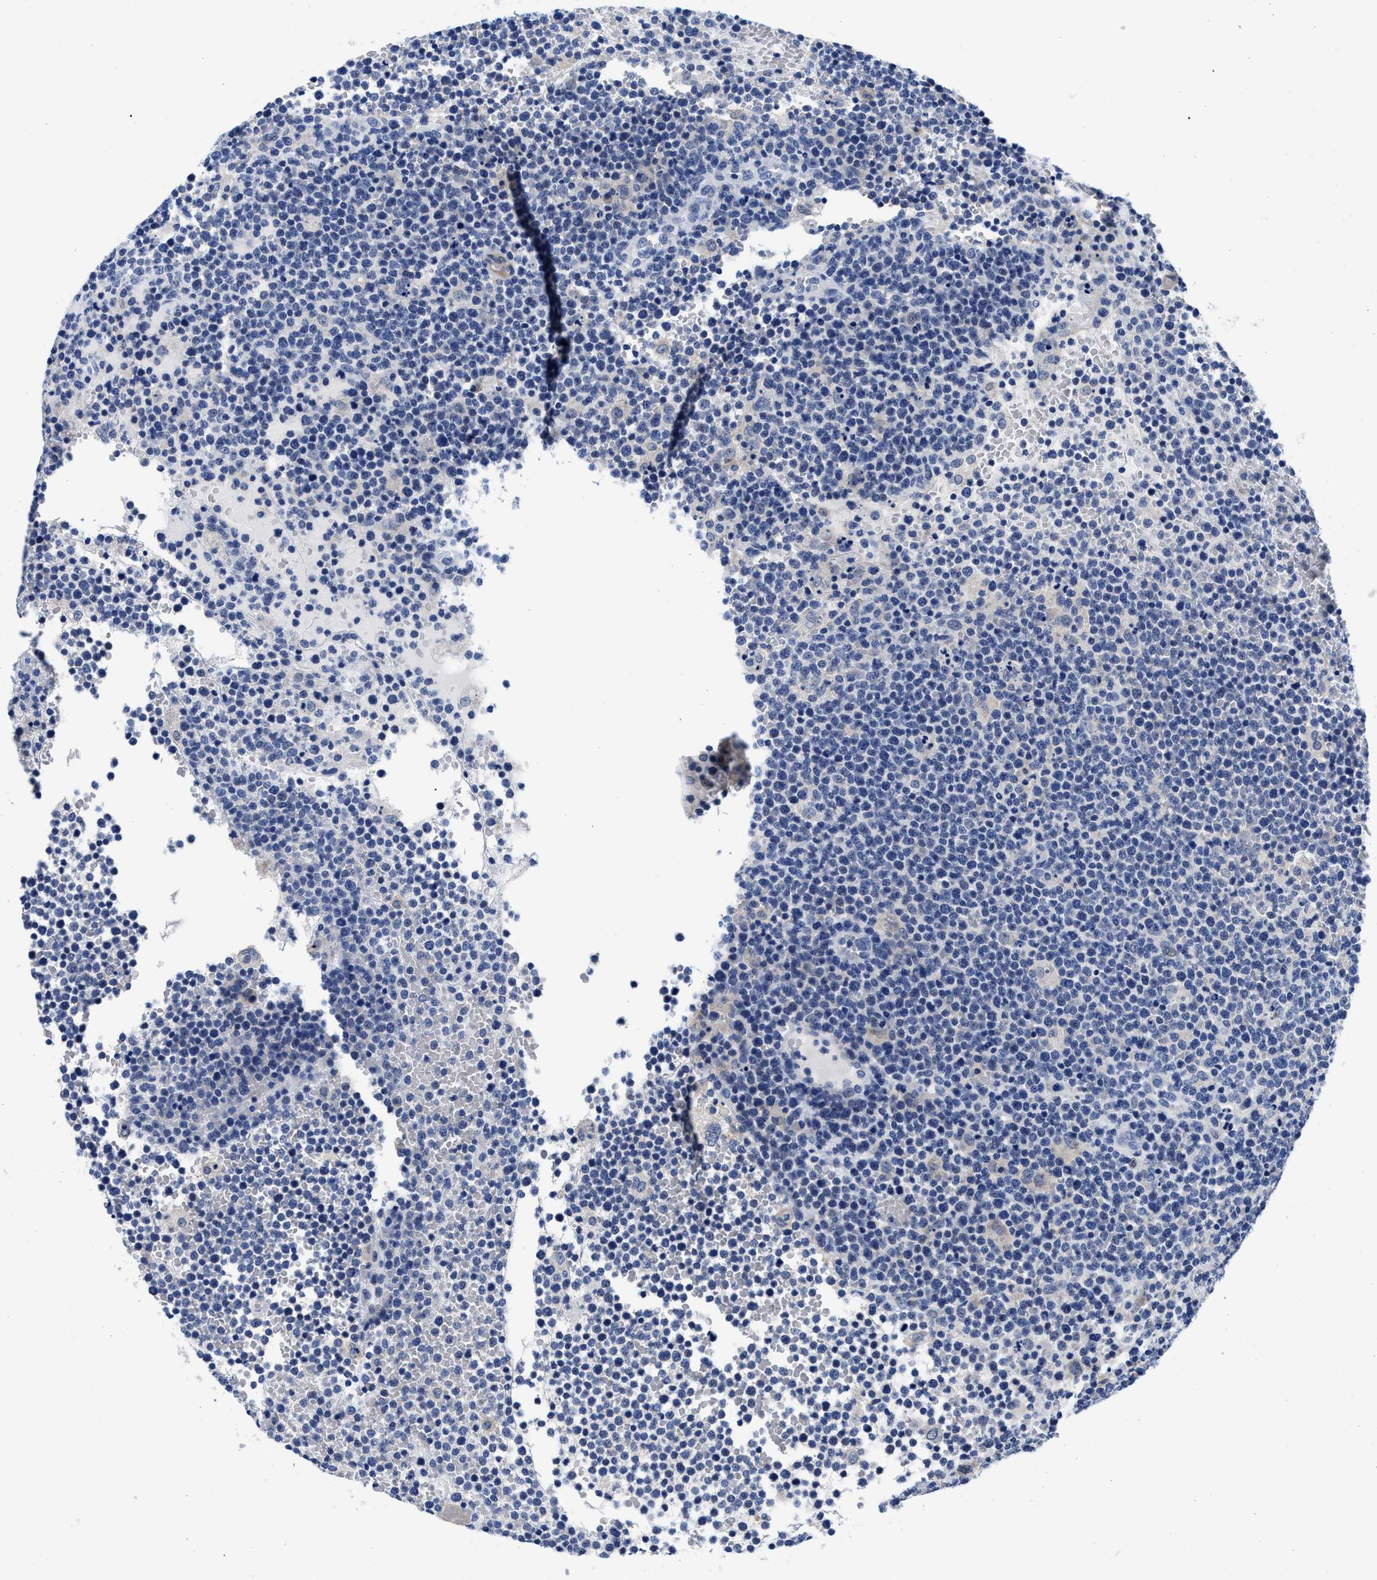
{"staining": {"intensity": "negative", "quantity": "none", "location": "none"}, "tissue": "lymphoma", "cell_type": "Tumor cells", "image_type": "cancer", "snomed": [{"axis": "morphology", "description": "Malignant lymphoma, non-Hodgkin's type, High grade"}, {"axis": "topography", "description": "Lymph node"}], "caption": "The immunohistochemistry micrograph has no significant staining in tumor cells of lymphoma tissue. (Immunohistochemistry, brightfield microscopy, high magnification).", "gene": "SLC35F1", "patient": {"sex": "male", "age": 61}}